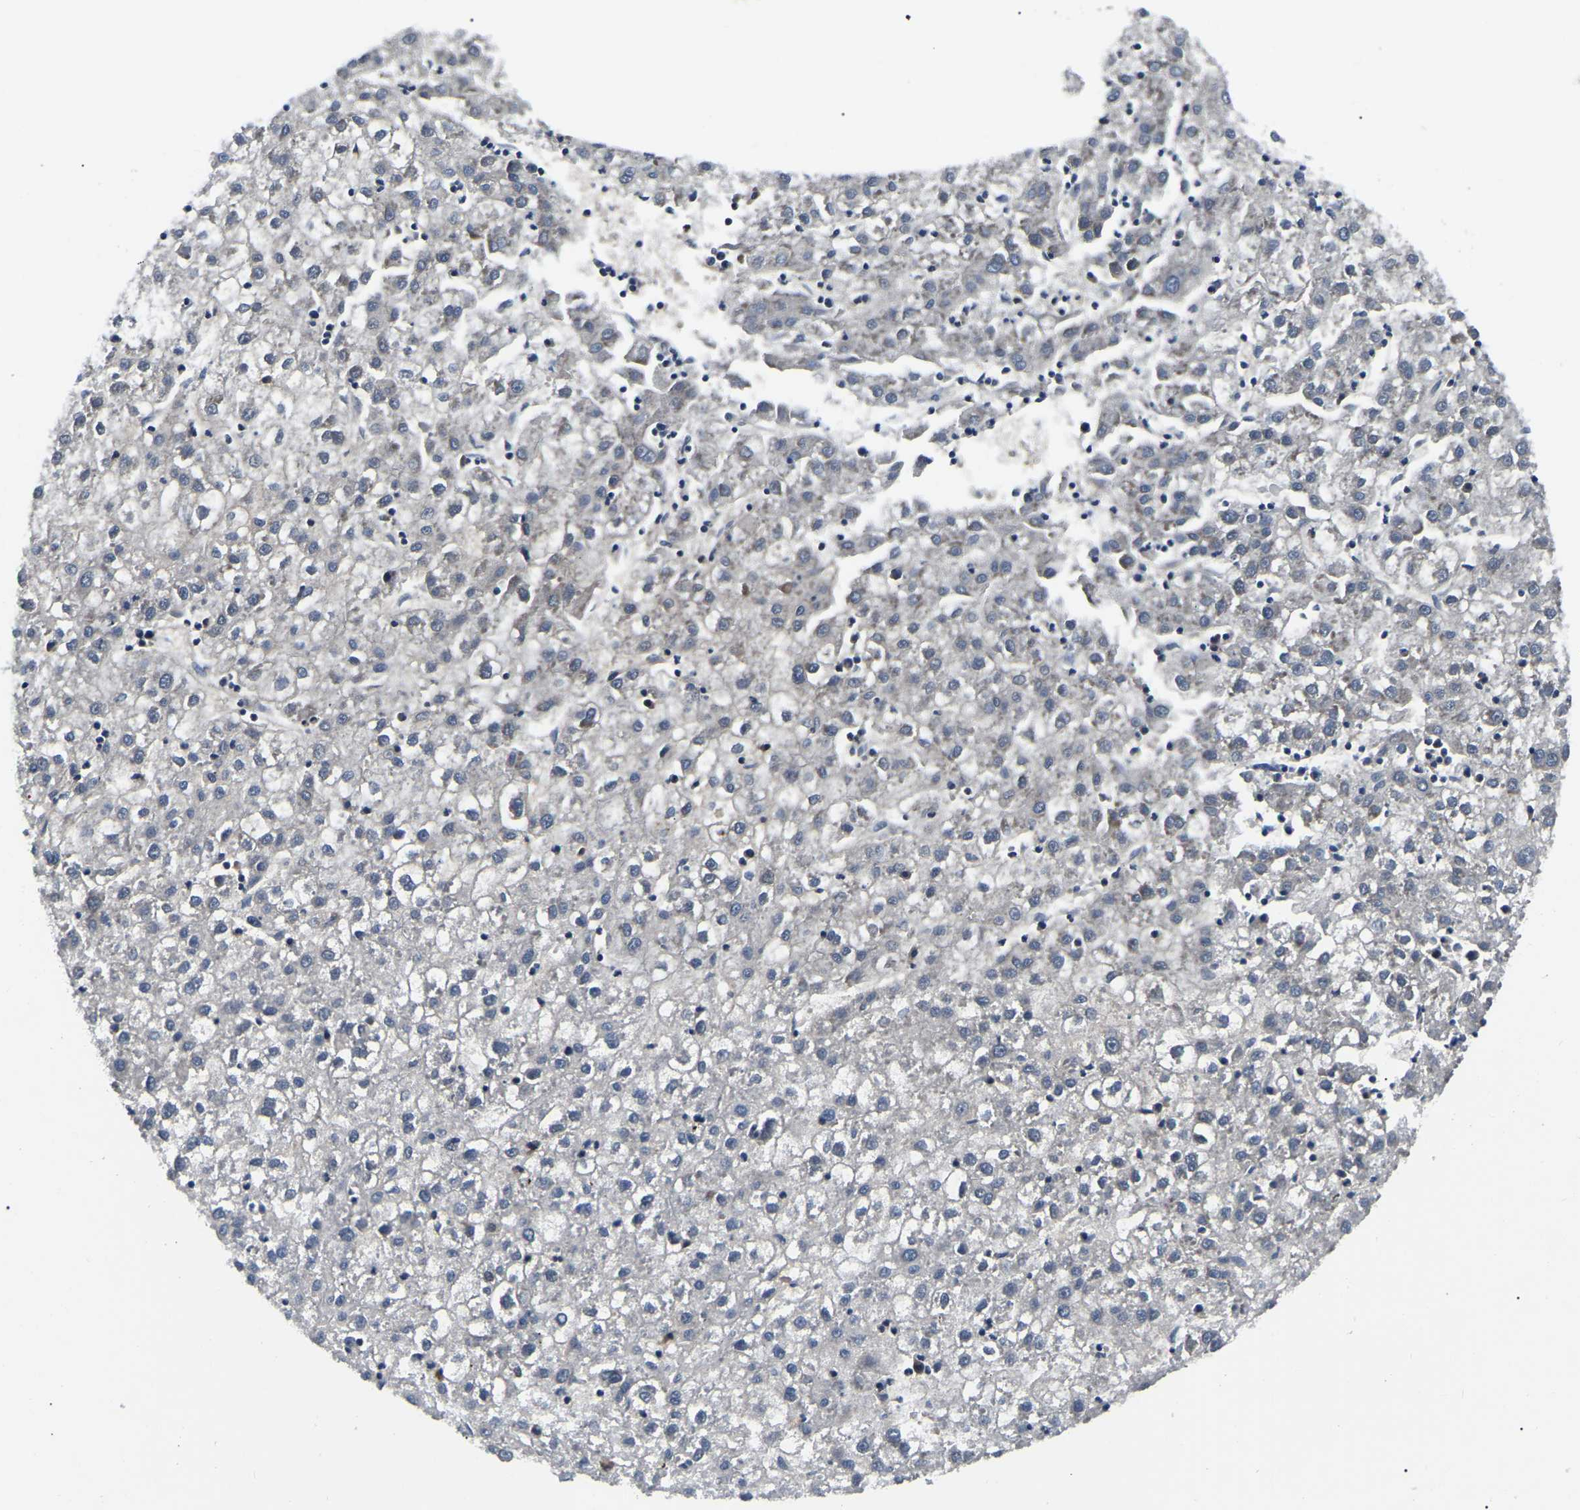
{"staining": {"intensity": "negative", "quantity": "none", "location": "none"}, "tissue": "liver cancer", "cell_type": "Tumor cells", "image_type": "cancer", "snomed": [{"axis": "morphology", "description": "Carcinoma, Hepatocellular, NOS"}, {"axis": "topography", "description": "Liver"}], "caption": "A high-resolution photomicrograph shows IHC staining of liver cancer, which shows no significant positivity in tumor cells.", "gene": "RRP1B", "patient": {"sex": "male", "age": 72}}